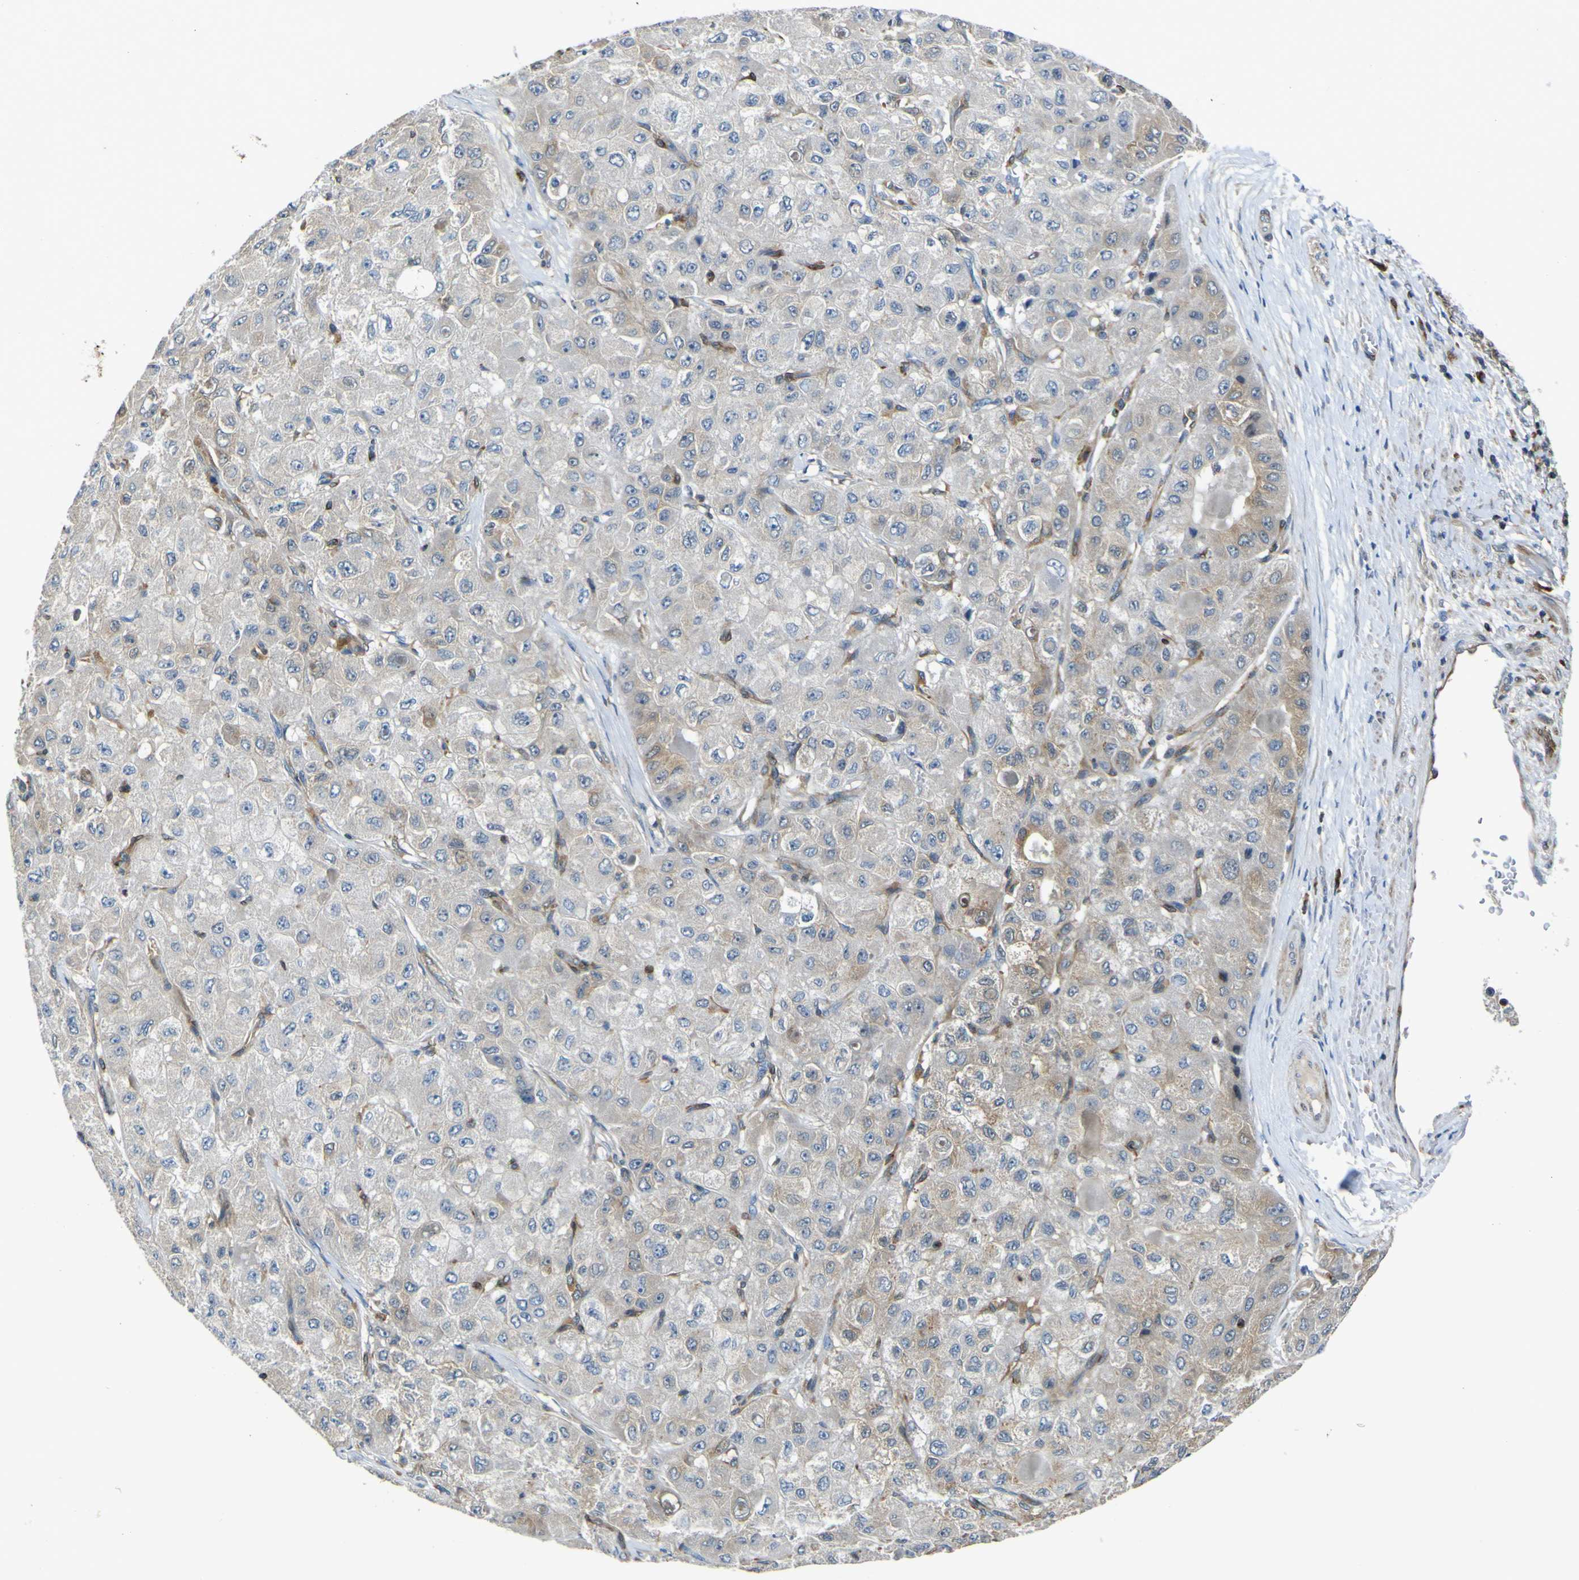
{"staining": {"intensity": "moderate", "quantity": "25%-75%", "location": "cytoplasmic/membranous"}, "tissue": "liver cancer", "cell_type": "Tumor cells", "image_type": "cancer", "snomed": [{"axis": "morphology", "description": "Carcinoma, Hepatocellular, NOS"}, {"axis": "topography", "description": "Liver"}], "caption": "Tumor cells reveal medium levels of moderate cytoplasmic/membranous staining in about 25%-75% of cells in hepatocellular carcinoma (liver). Using DAB (brown) and hematoxylin (blue) stains, captured at high magnification using brightfield microscopy.", "gene": "EML2", "patient": {"sex": "male", "age": 80}}